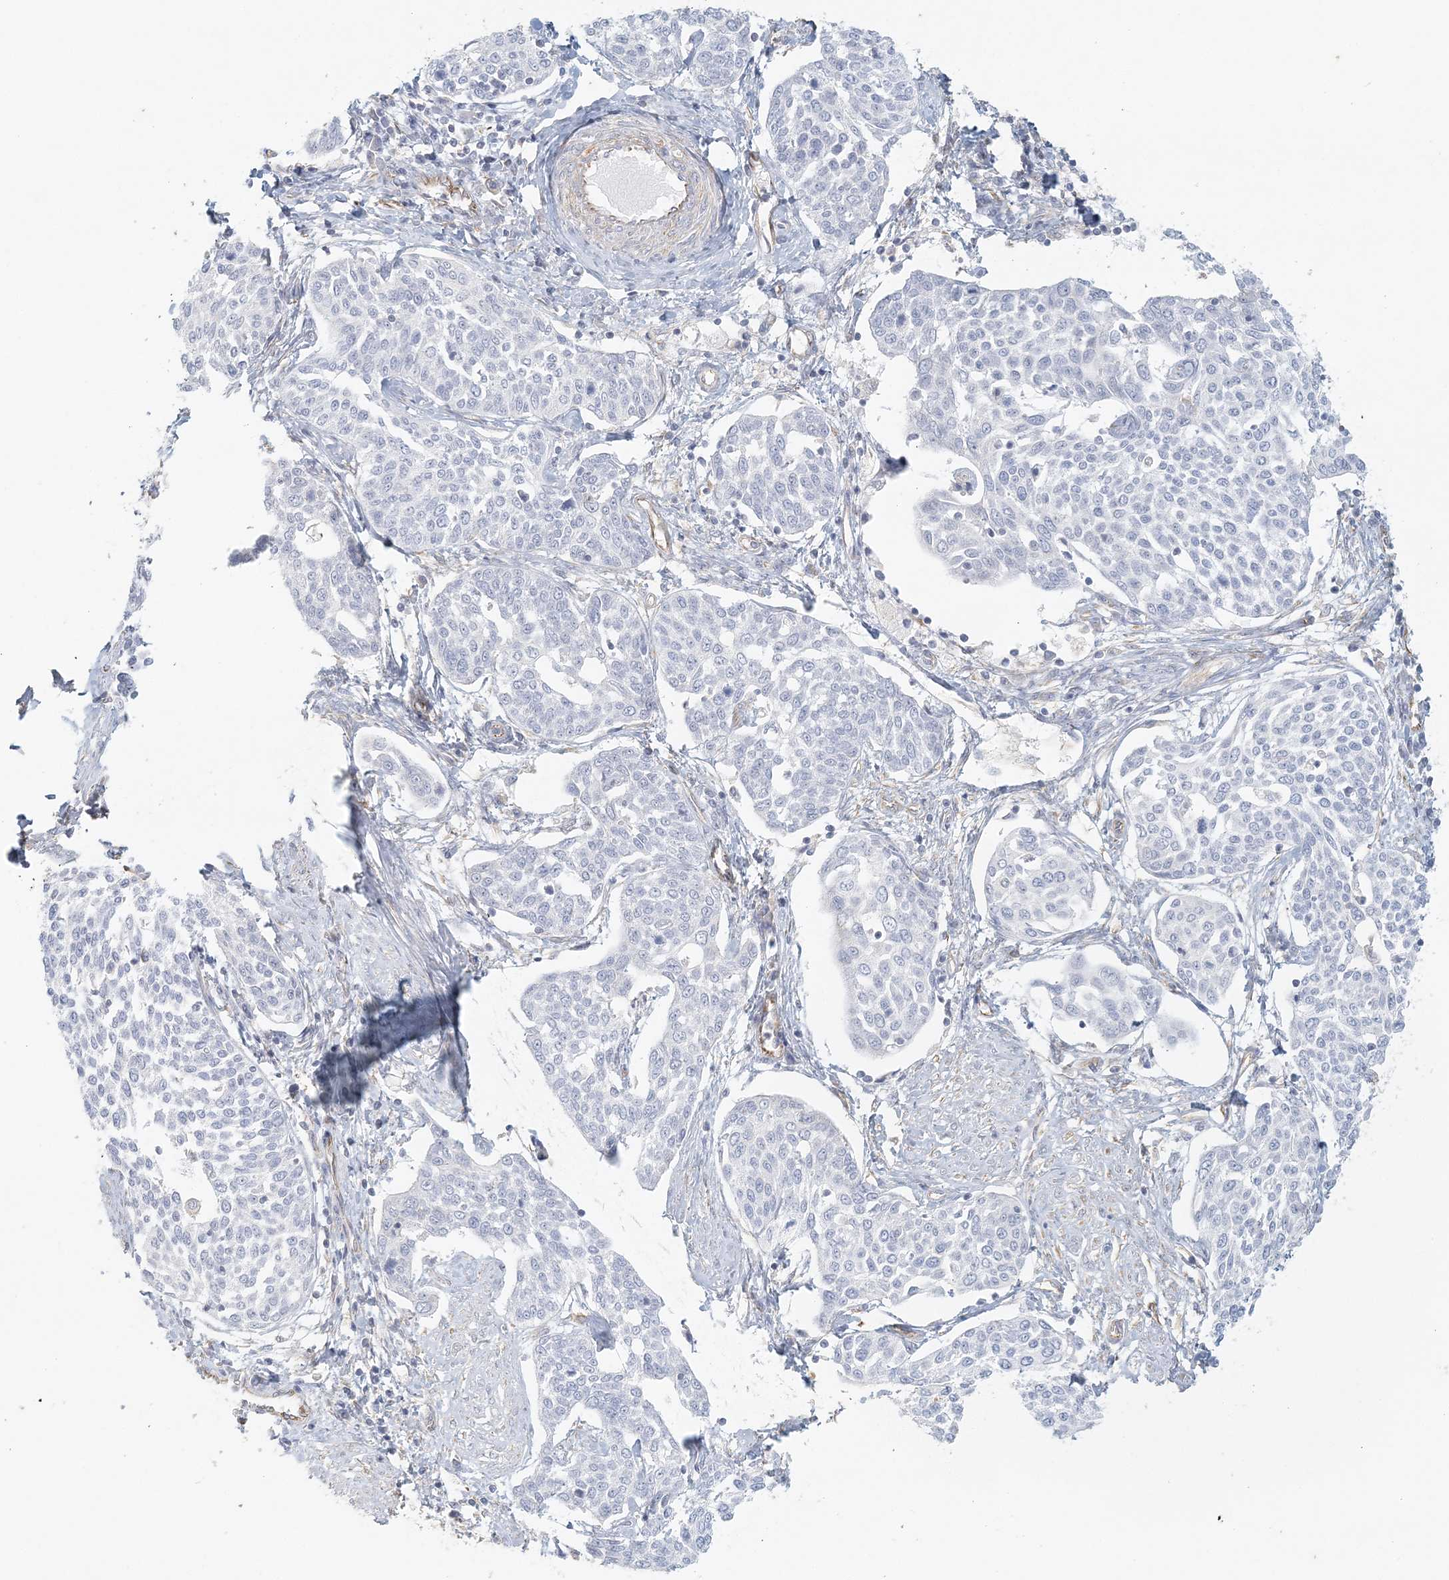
{"staining": {"intensity": "negative", "quantity": "none", "location": "none"}, "tissue": "cervical cancer", "cell_type": "Tumor cells", "image_type": "cancer", "snomed": [{"axis": "morphology", "description": "Squamous cell carcinoma, NOS"}, {"axis": "topography", "description": "Cervix"}], "caption": "DAB (3,3'-diaminobenzidine) immunohistochemical staining of cervical cancer (squamous cell carcinoma) shows no significant expression in tumor cells. Brightfield microscopy of IHC stained with DAB (3,3'-diaminobenzidine) (brown) and hematoxylin (blue), captured at high magnification.", "gene": "DMRTB1", "patient": {"sex": "female", "age": 34}}